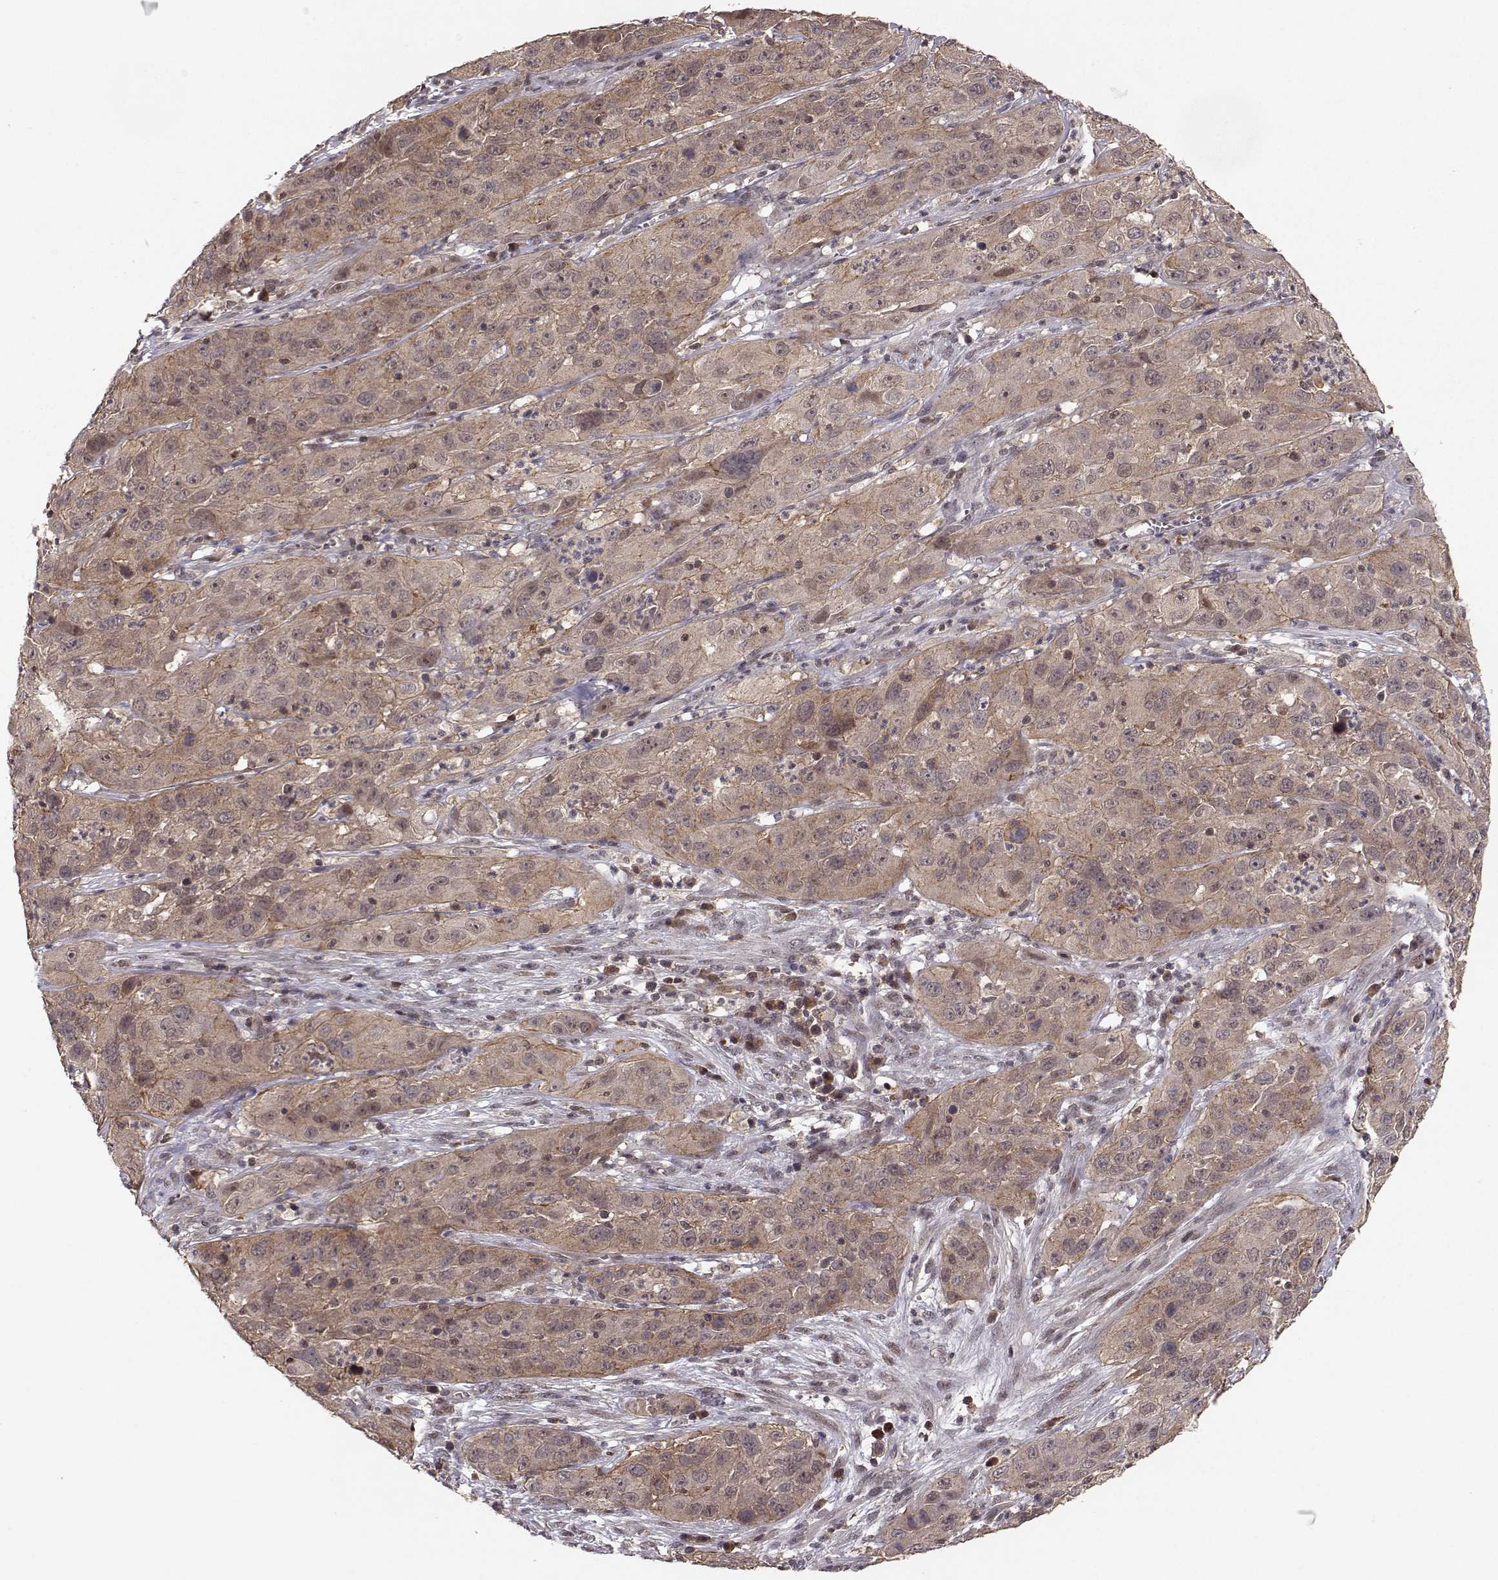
{"staining": {"intensity": "moderate", "quantity": "25%-75%", "location": "cytoplasmic/membranous"}, "tissue": "cervical cancer", "cell_type": "Tumor cells", "image_type": "cancer", "snomed": [{"axis": "morphology", "description": "Squamous cell carcinoma, NOS"}, {"axis": "topography", "description": "Cervix"}], "caption": "The micrograph shows a brown stain indicating the presence of a protein in the cytoplasmic/membranous of tumor cells in cervical cancer.", "gene": "PLEKHG3", "patient": {"sex": "female", "age": 32}}